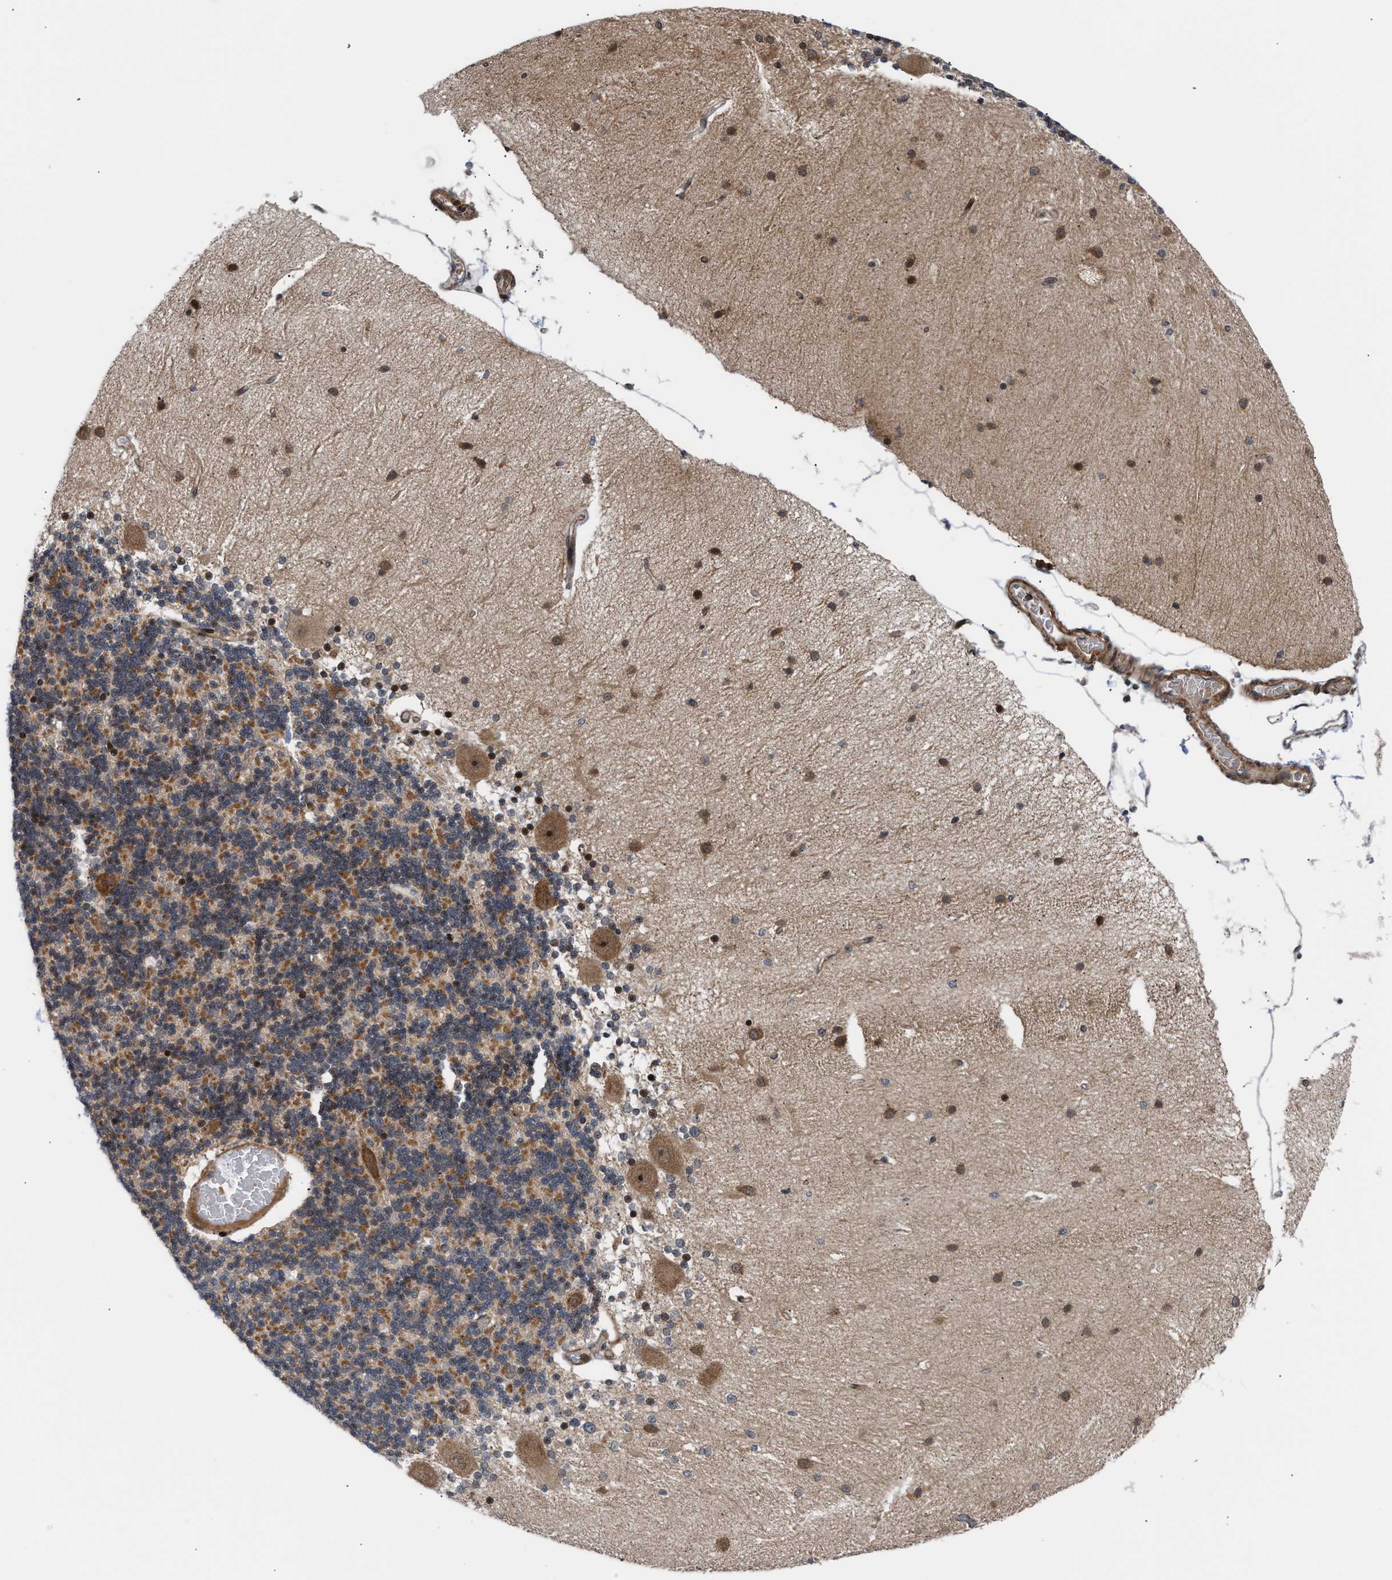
{"staining": {"intensity": "moderate", "quantity": "25%-75%", "location": "cytoplasmic/membranous"}, "tissue": "cerebellum", "cell_type": "Cells in granular layer", "image_type": "normal", "snomed": [{"axis": "morphology", "description": "Normal tissue, NOS"}, {"axis": "topography", "description": "Cerebellum"}], "caption": "Cerebellum stained with immunohistochemistry (IHC) shows moderate cytoplasmic/membranous expression in approximately 25%-75% of cells in granular layer.", "gene": "STAU2", "patient": {"sex": "female", "age": 54}}